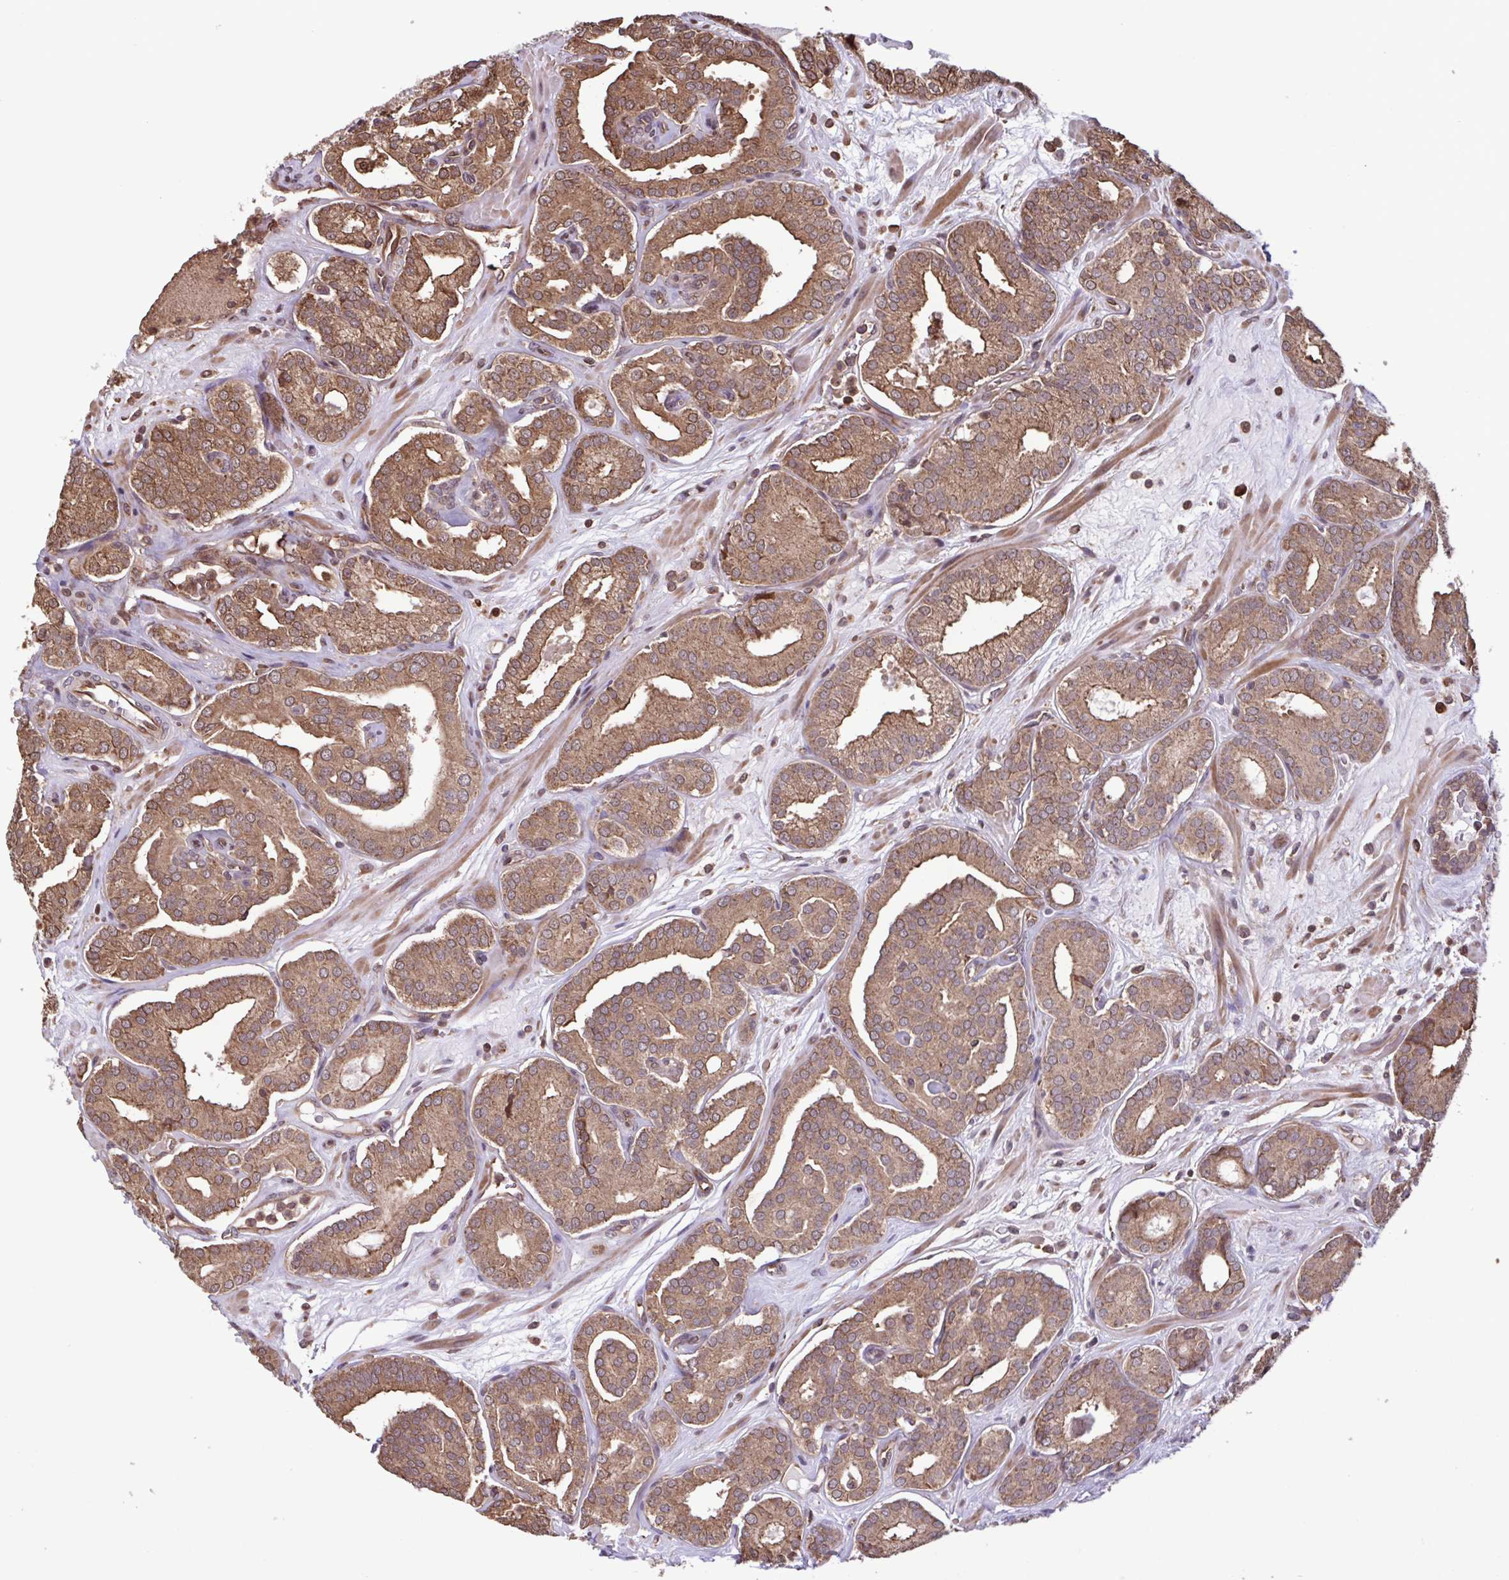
{"staining": {"intensity": "moderate", "quantity": ">75%", "location": "cytoplasmic/membranous,nuclear"}, "tissue": "prostate cancer", "cell_type": "Tumor cells", "image_type": "cancer", "snomed": [{"axis": "morphology", "description": "Adenocarcinoma, High grade"}, {"axis": "topography", "description": "Prostate"}], "caption": "Brown immunohistochemical staining in human prostate cancer displays moderate cytoplasmic/membranous and nuclear expression in approximately >75% of tumor cells. Nuclei are stained in blue.", "gene": "SEC63", "patient": {"sex": "male", "age": 66}}